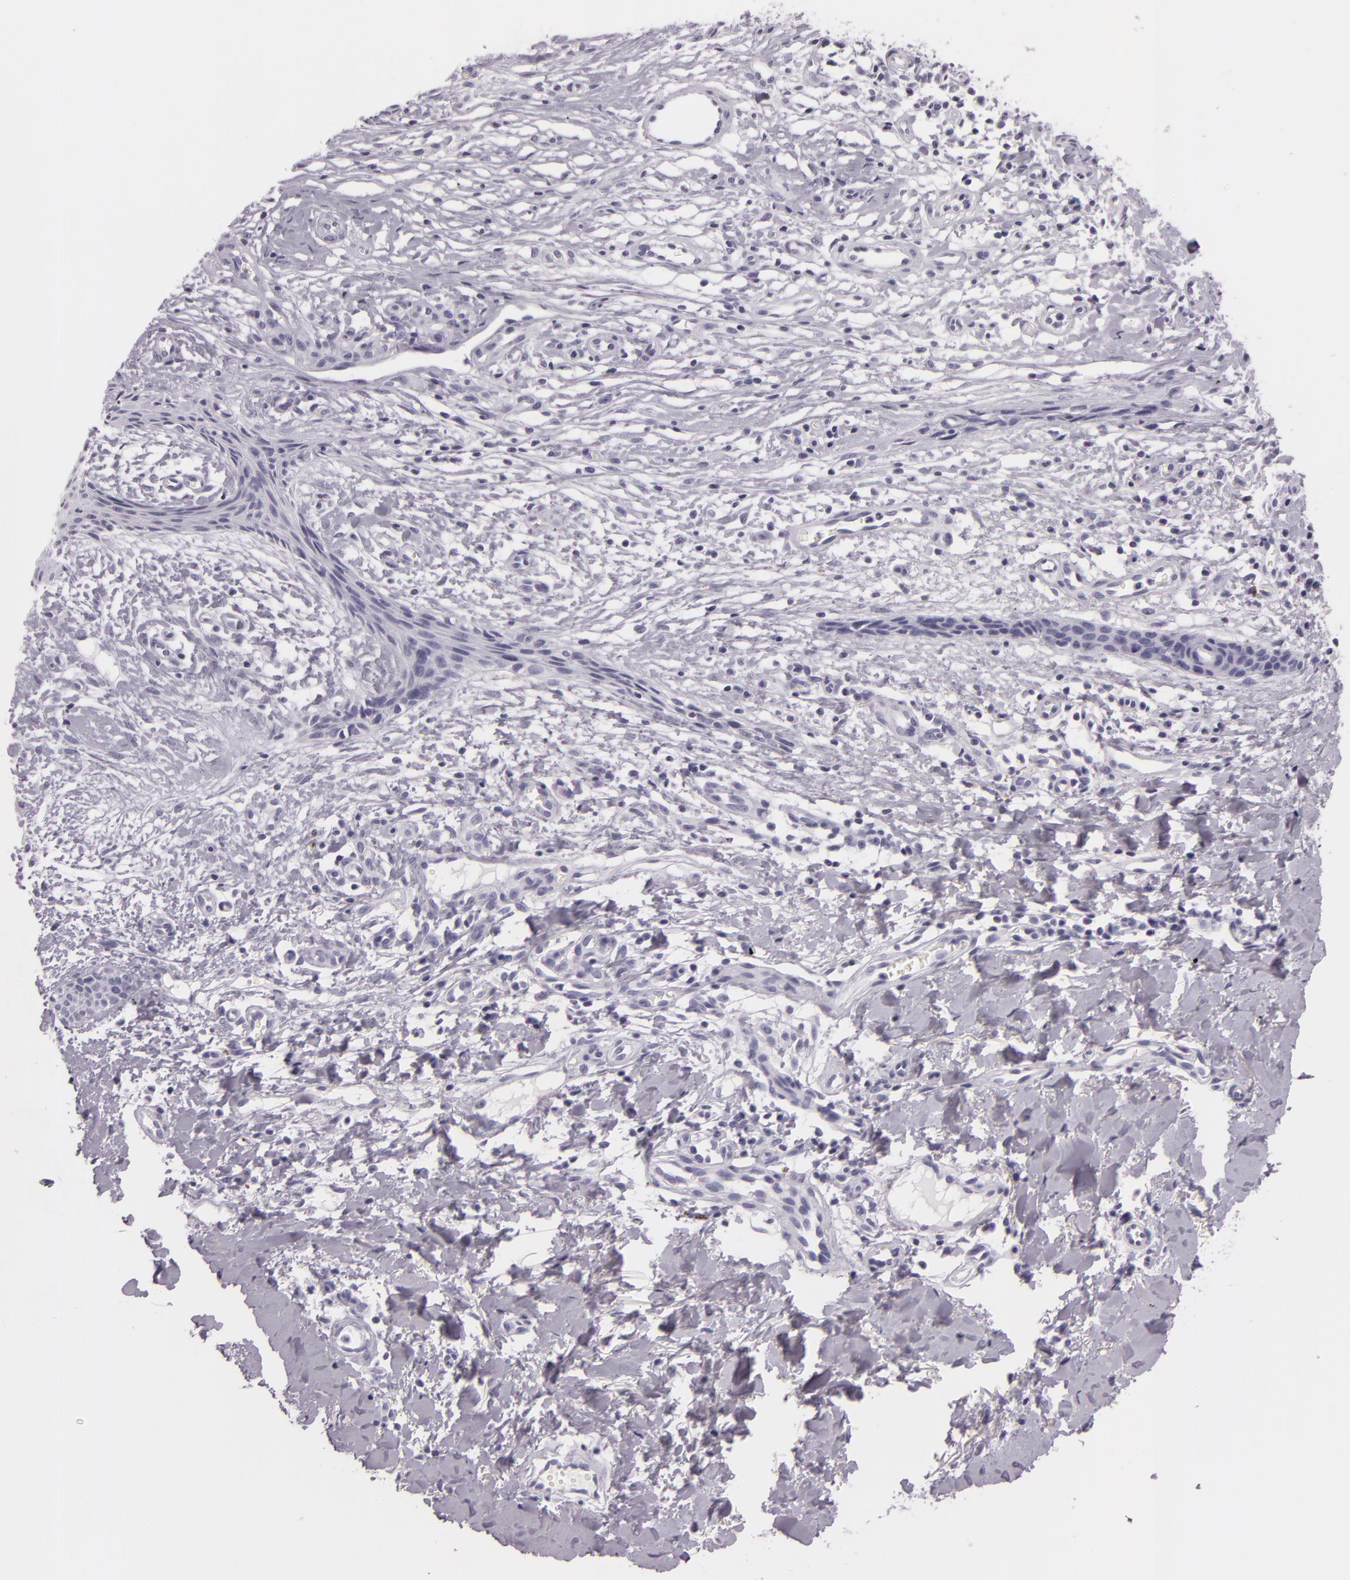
{"staining": {"intensity": "negative", "quantity": "none", "location": "none"}, "tissue": "skin cancer", "cell_type": "Tumor cells", "image_type": "cancer", "snomed": [{"axis": "morphology", "description": "Basal cell carcinoma"}, {"axis": "topography", "description": "Skin"}], "caption": "Immunohistochemical staining of skin cancer (basal cell carcinoma) reveals no significant expression in tumor cells.", "gene": "DLG4", "patient": {"sex": "male", "age": 75}}